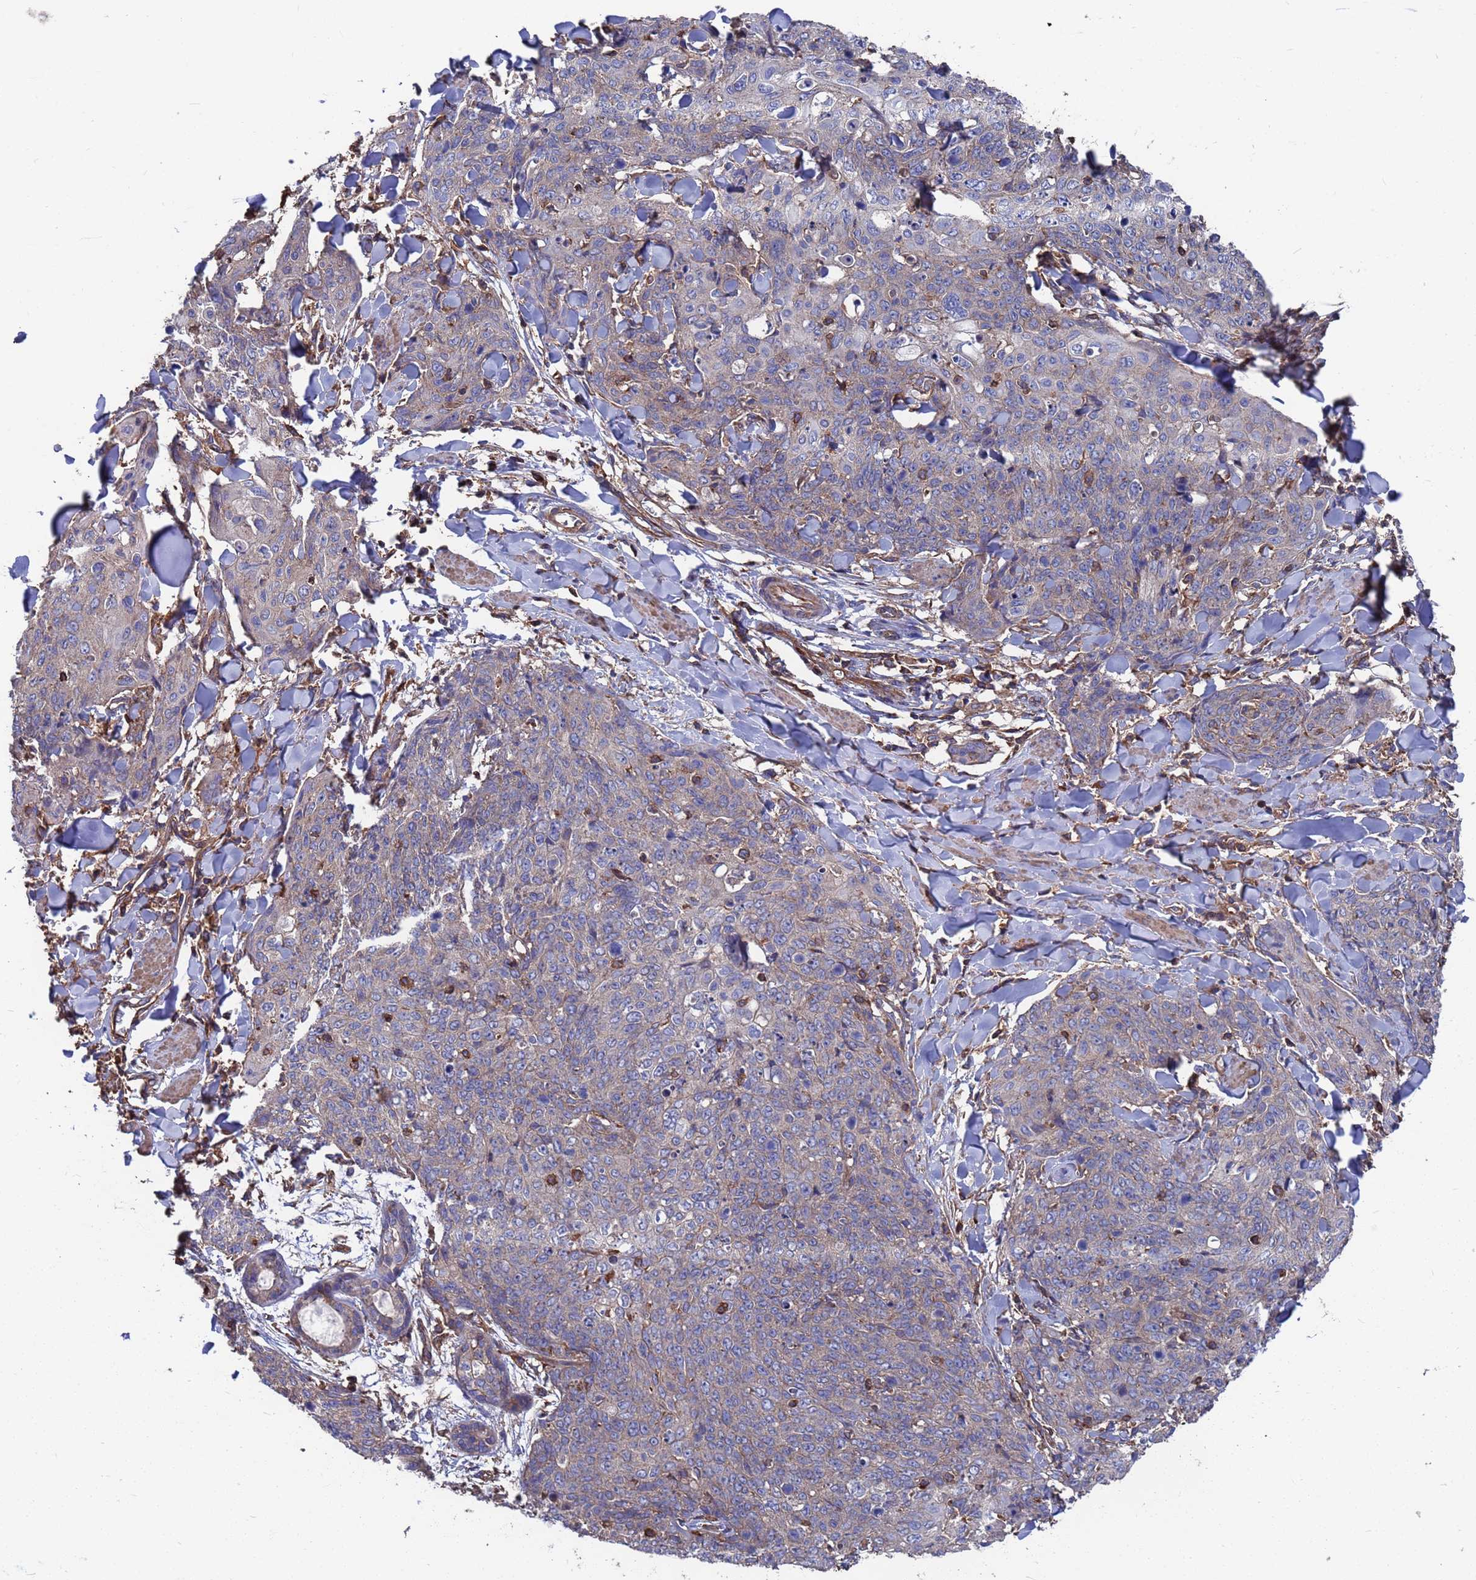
{"staining": {"intensity": "weak", "quantity": "<25%", "location": "cytoplasmic/membranous"}, "tissue": "skin cancer", "cell_type": "Tumor cells", "image_type": "cancer", "snomed": [{"axis": "morphology", "description": "Squamous cell carcinoma, NOS"}, {"axis": "topography", "description": "Skin"}, {"axis": "topography", "description": "Vulva"}], "caption": "DAB immunohistochemical staining of human skin cancer (squamous cell carcinoma) shows no significant expression in tumor cells.", "gene": "PYCR1", "patient": {"sex": "female", "age": 85}}